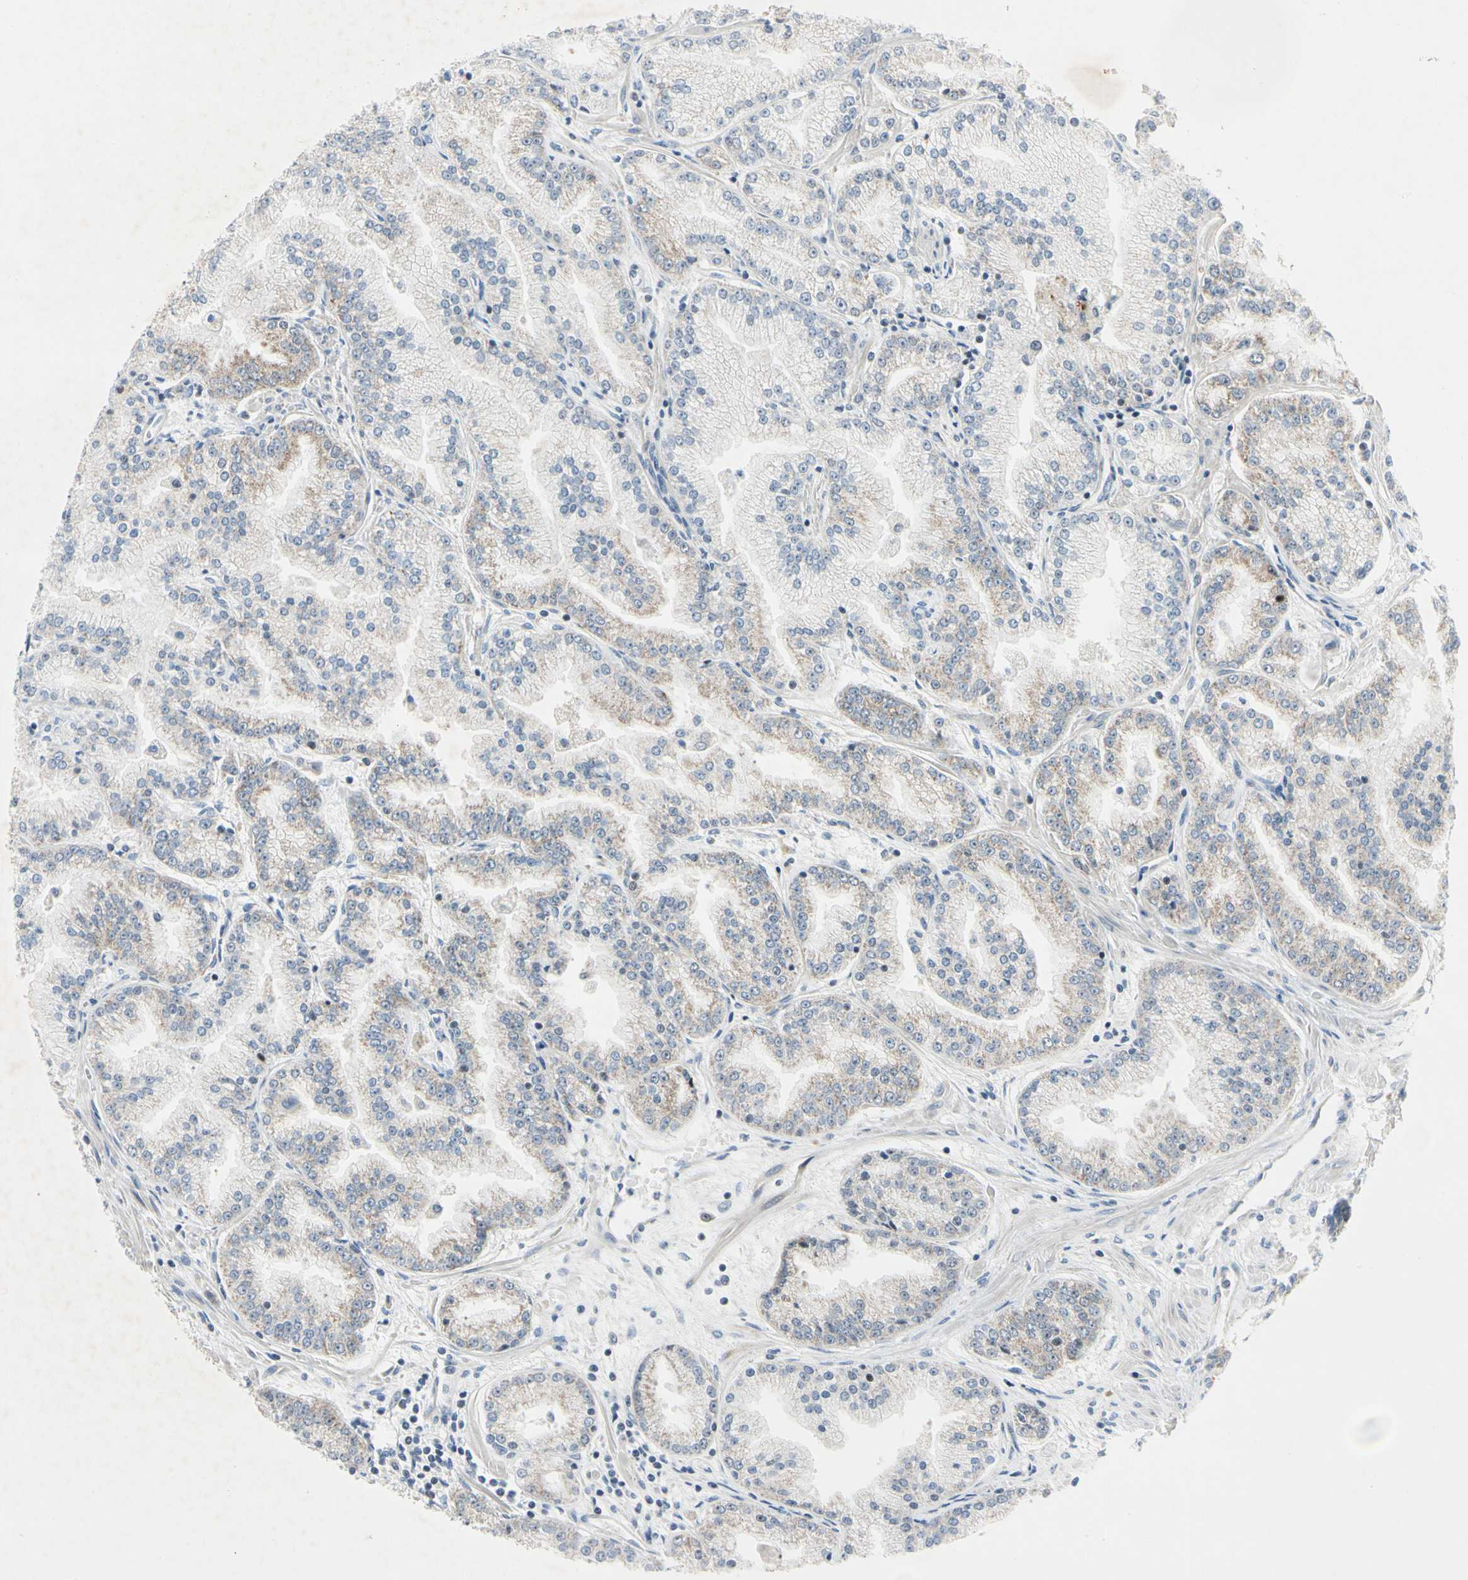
{"staining": {"intensity": "weak", "quantity": "25%-75%", "location": "cytoplasmic/membranous"}, "tissue": "prostate cancer", "cell_type": "Tumor cells", "image_type": "cancer", "snomed": [{"axis": "morphology", "description": "Adenocarcinoma, High grade"}, {"axis": "topography", "description": "Prostate"}], "caption": "Immunohistochemical staining of human high-grade adenocarcinoma (prostate) displays low levels of weak cytoplasmic/membranous protein expression in approximately 25%-75% of tumor cells.", "gene": "MARK1", "patient": {"sex": "male", "age": 61}}